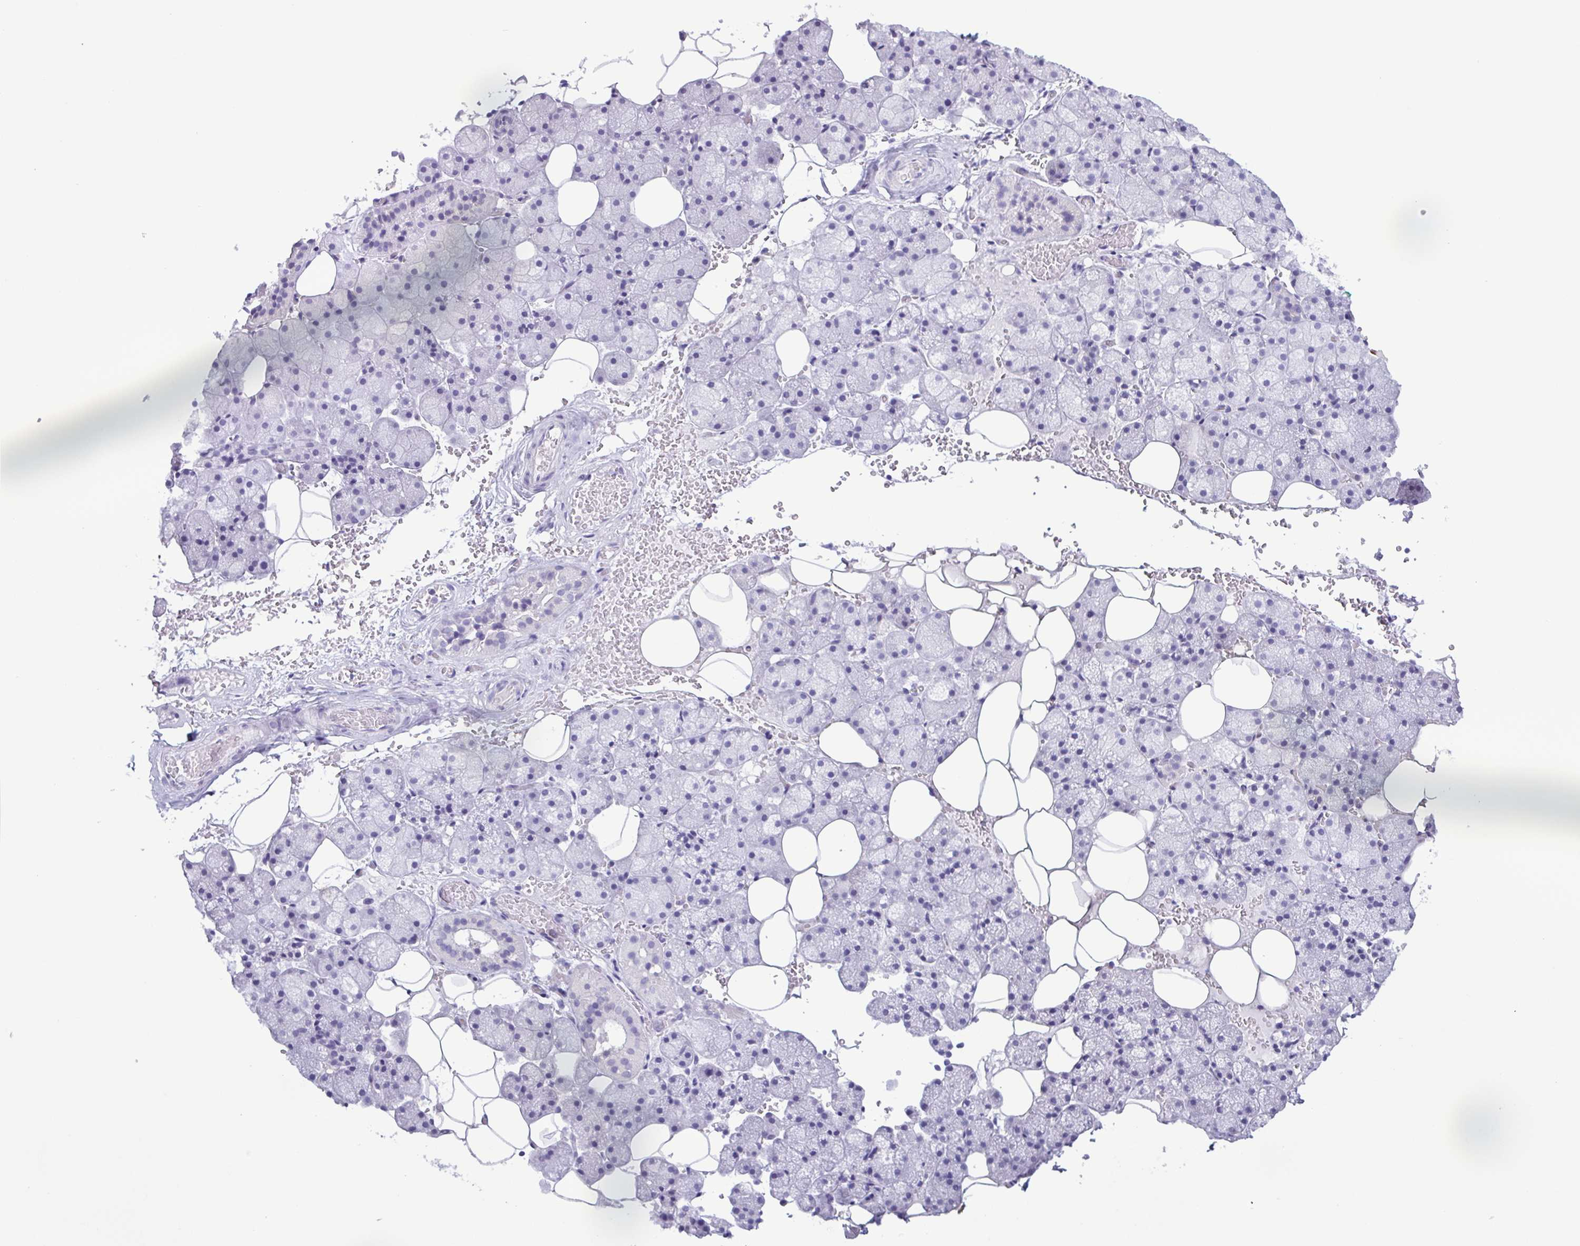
{"staining": {"intensity": "strong", "quantity": "<25%", "location": "cytoplasmic/membranous"}, "tissue": "salivary gland", "cell_type": "Glandular cells", "image_type": "normal", "snomed": [{"axis": "morphology", "description": "Normal tissue, NOS"}, {"axis": "topography", "description": "Salivary gland"}, {"axis": "topography", "description": "Peripheral nerve tissue"}], "caption": "Protein staining of benign salivary gland reveals strong cytoplasmic/membranous staining in about <25% of glandular cells. (Stains: DAB (3,3'-diaminobenzidine) in brown, nuclei in blue, Microscopy: brightfield microscopy at high magnification).", "gene": "LTF", "patient": {"sex": "male", "age": 38}}